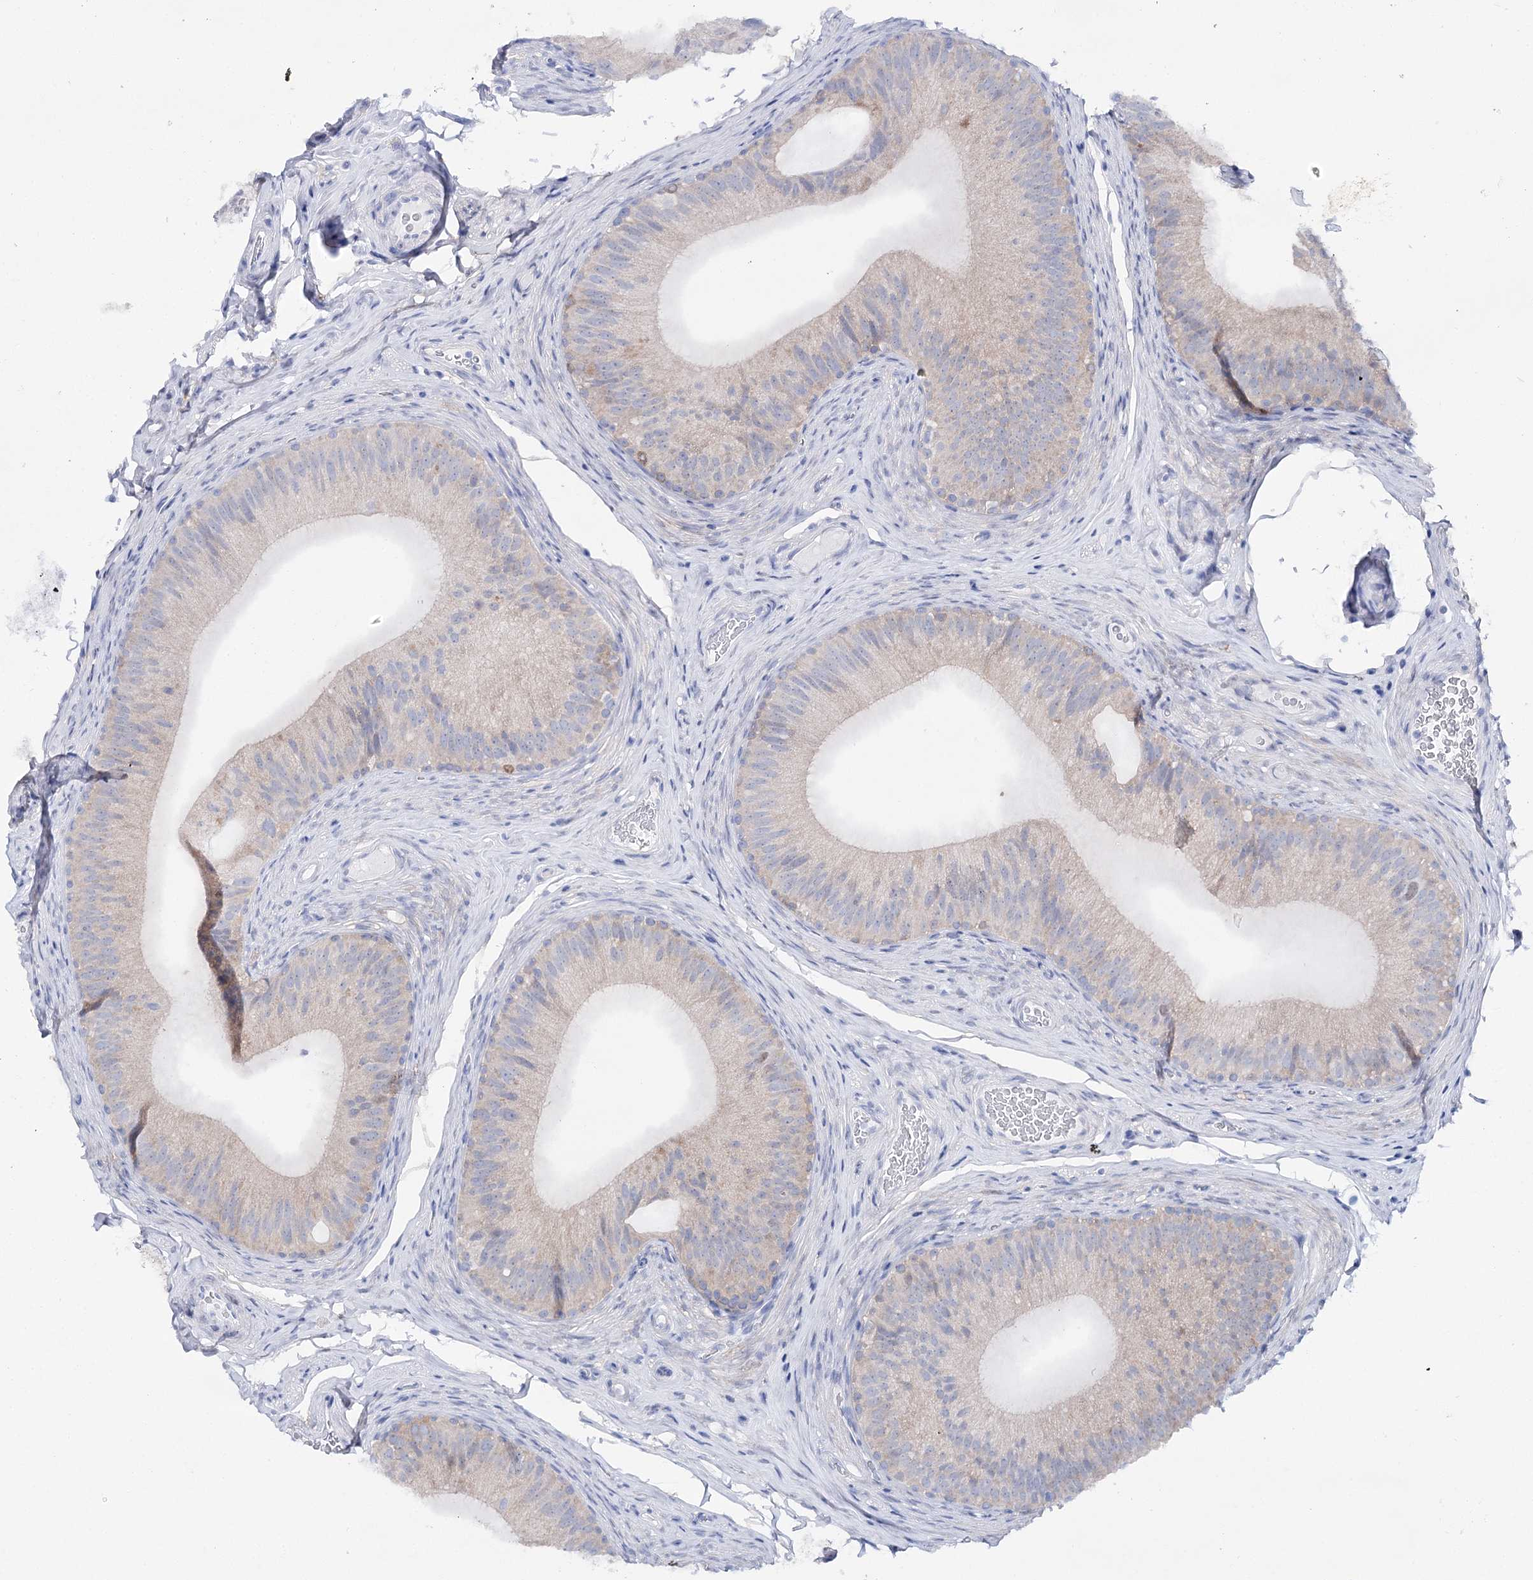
{"staining": {"intensity": "weak", "quantity": "<25%", "location": "cytoplasmic/membranous"}, "tissue": "epididymis", "cell_type": "Glandular cells", "image_type": "normal", "snomed": [{"axis": "morphology", "description": "Normal tissue, NOS"}, {"axis": "topography", "description": "Epididymis"}], "caption": "Immunohistochemistry (IHC) image of unremarkable epididymis: human epididymis stained with DAB displays no significant protein expression in glandular cells. (Brightfield microscopy of DAB immunohistochemistry at high magnification).", "gene": "UGDH", "patient": {"sex": "male", "age": 34}}